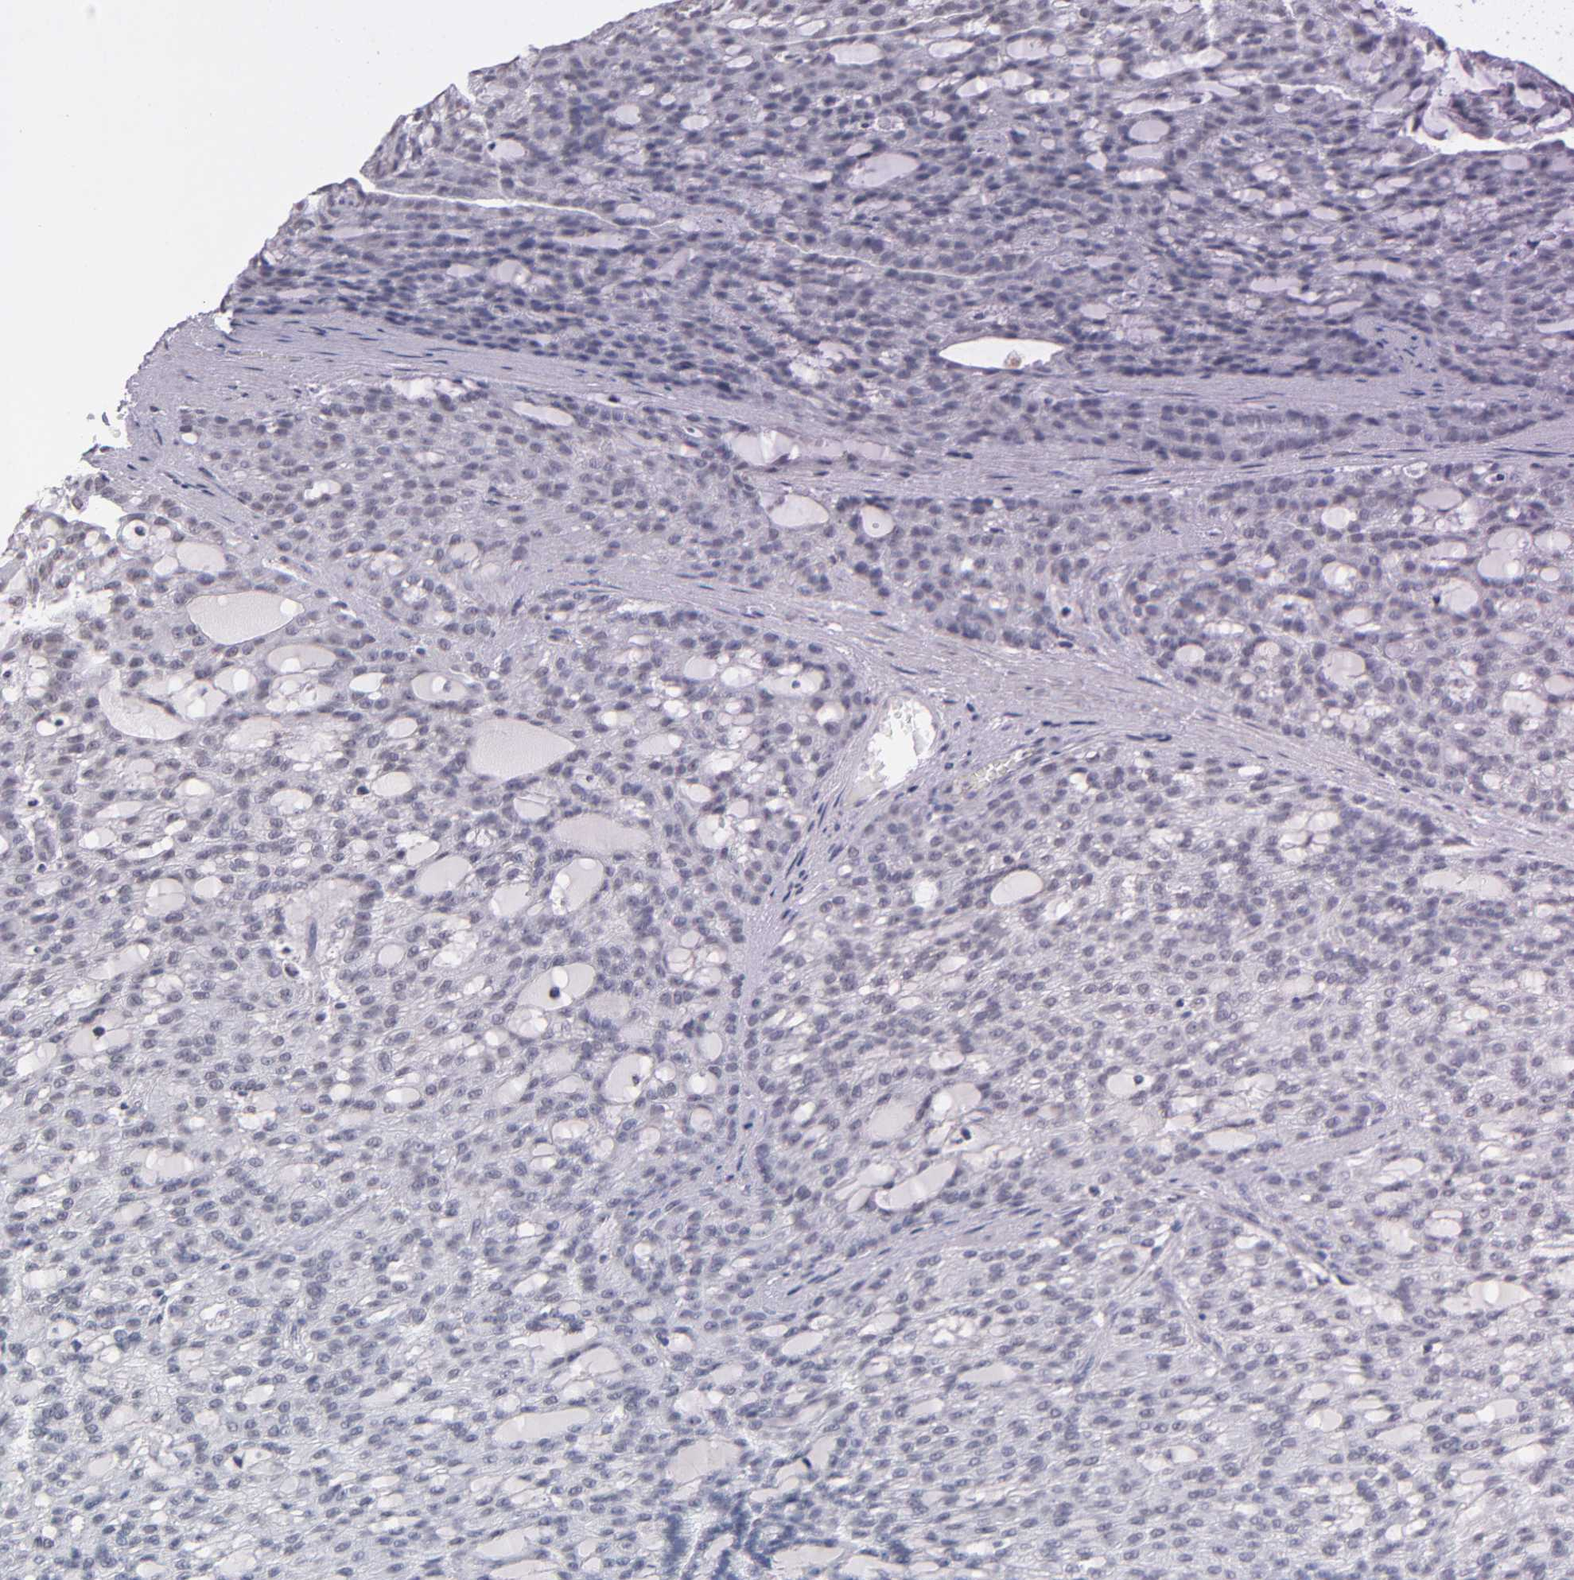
{"staining": {"intensity": "negative", "quantity": "none", "location": "none"}, "tissue": "renal cancer", "cell_type": "Tumor cells", "image_type": "cancer", "snomed": [{"axis": "morphology", "description": "Adenocarcinoma, NOS"}, {"axis": "topography", "description": "Kidney"}], "caption": "IHC of renal adenocarcinoma reveals no staining in tumor cells. Brightfield microscopy of IHC stained with DAB (3,3'-diaminobenzidine) (brown) and hematoxylin (blue), captured at high magnification.", "gene": "CRABP2", "patient": {"sex": "male", "age": 63}}